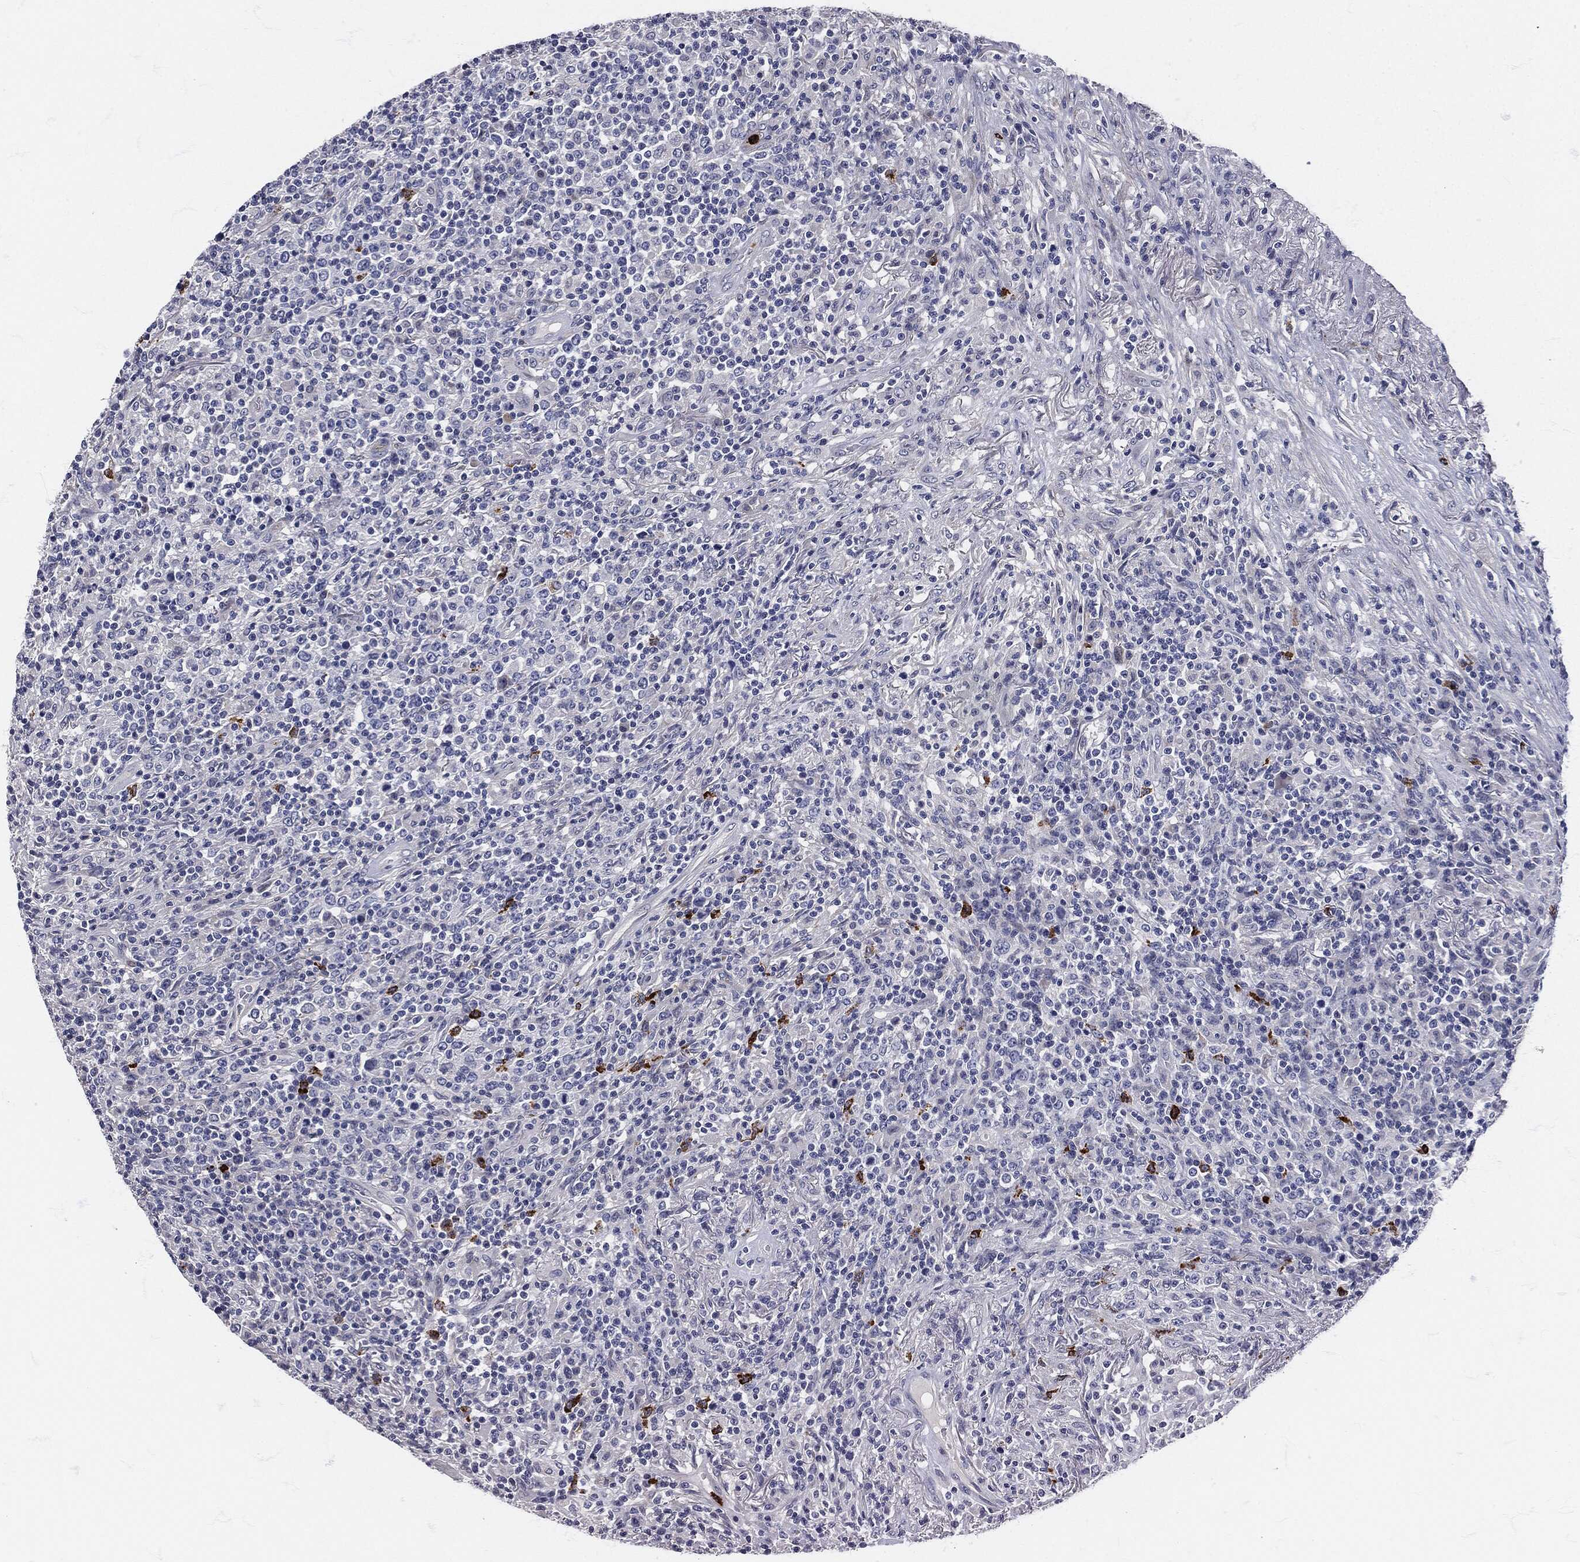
{"staining": {"intensity": "negative", "quantity": "none", "location": "none"}, "tissue": "lymphoma", "cell_type": "Tumor cells", "image_type": "cancer", "snomed": [{"axis": "morphology", "description": "Malignant lymphoma, non-Hodgkin's type, High grade"}, {"axis": "topography", "description": "Lung"}], "caption": "This is an IHC micrograph of human lymphoma. There is no staining in tumor cells.", "gene": "MPO", "patient": {"sex": "male", "age": 79}}